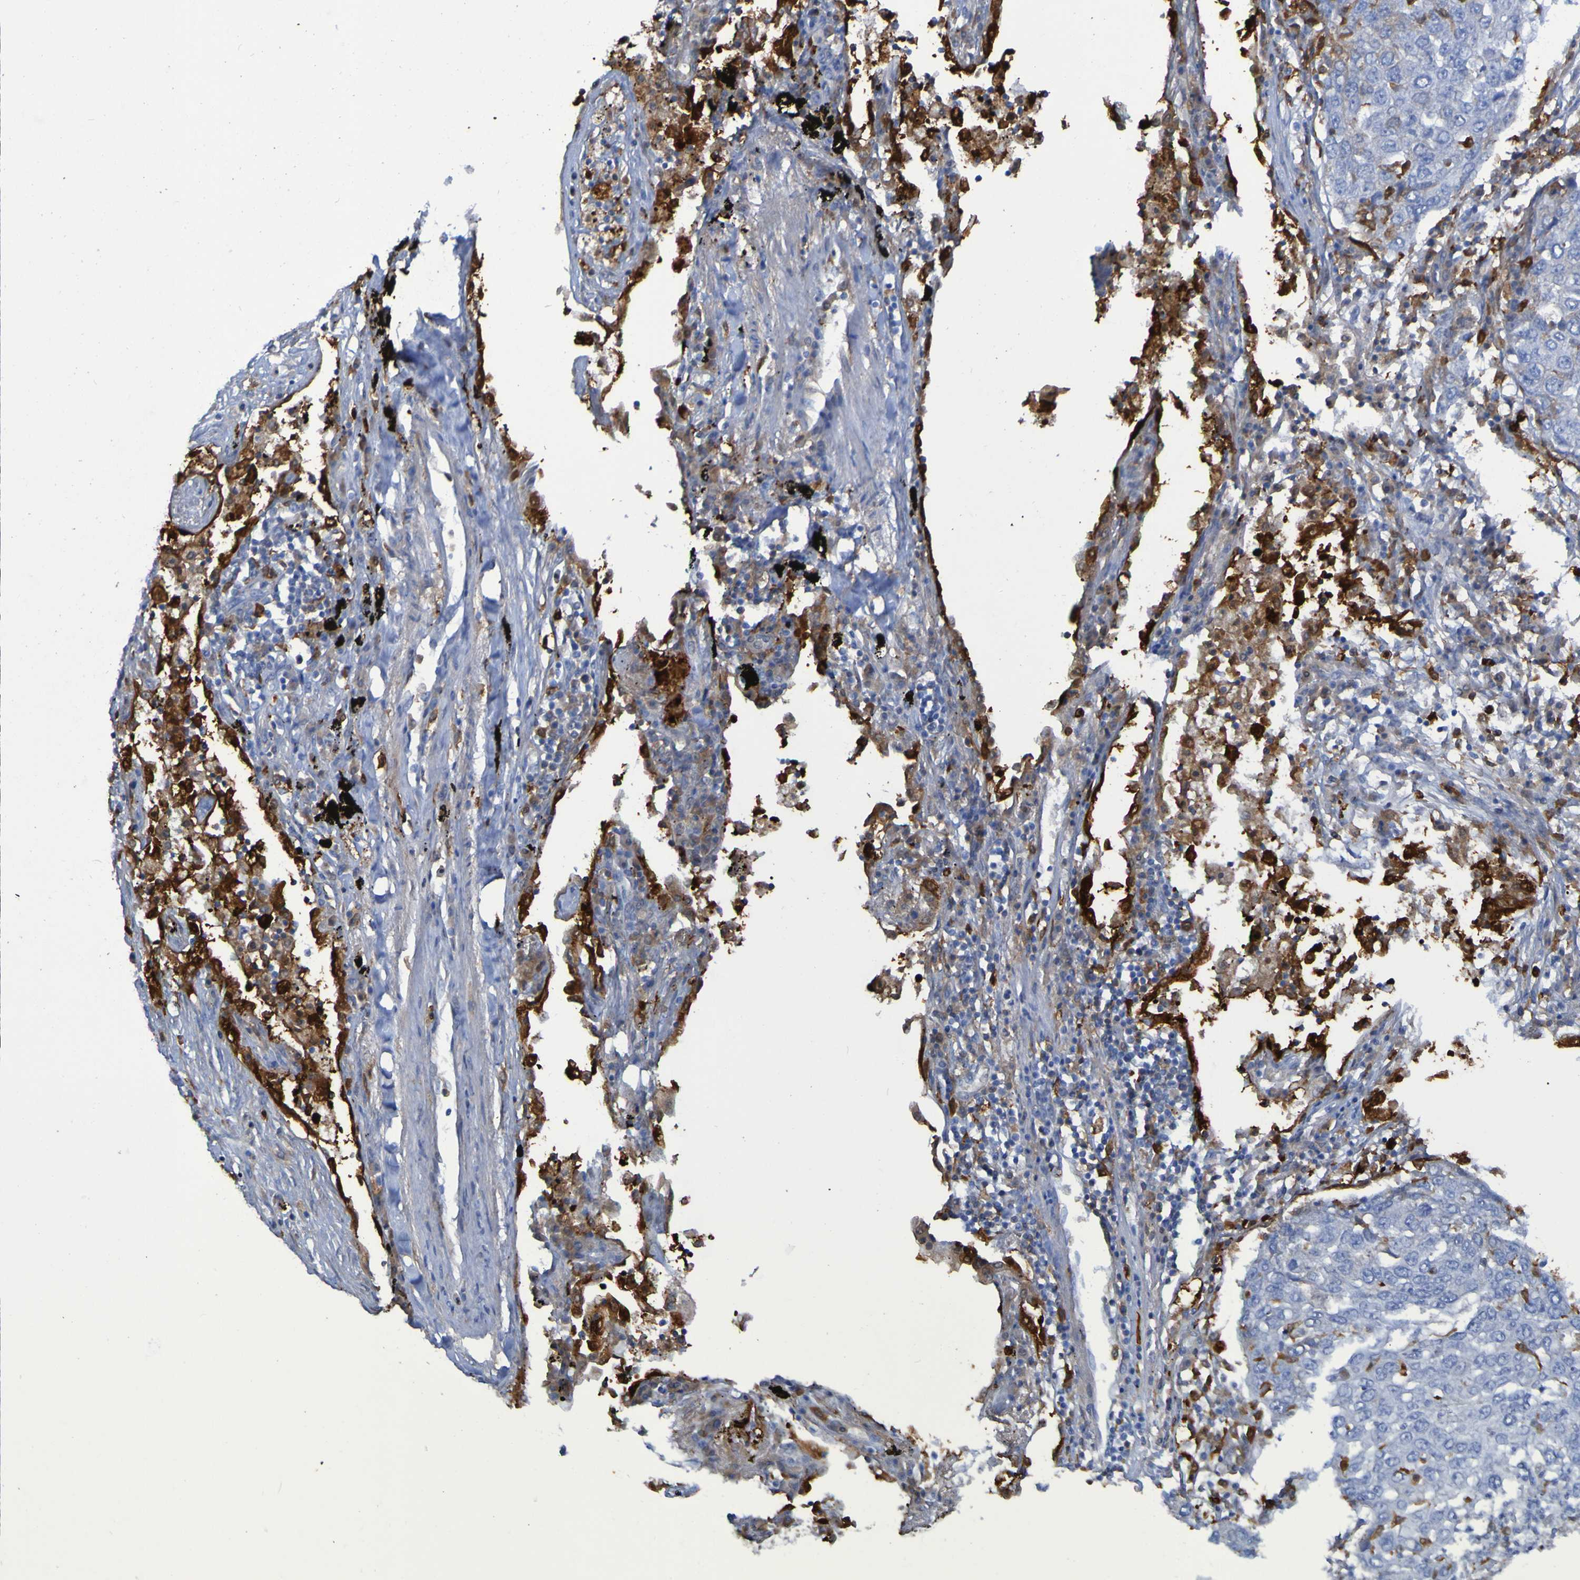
{"staining": {"intensity": "strong", "quantity": "<25%", "location": "cytoplasmic/membranous"}, "tissue": "lung cancer", "cell_type": "Tumor cells", "image_type": "cancer", "snomed": [{"axis": "morphology", "description": "Squamous cell carcinoma, NOS"}, {"axis": "topography", "description": "Lung"}], "caption": "Brown immunohistochemical staining in lung cancer (squamous cell carcinoma) reveals strong cytoplasmic/membranous expression in approximately <25% of tumor cells. Using DAB (3,3'-diaminobenzidine) (brown) and hematoxylin (blue) stains, captured at high magnification using brightfield microscopy.", "gene": "MPPE1", "patient": {"sex": "female", "age": 63}}